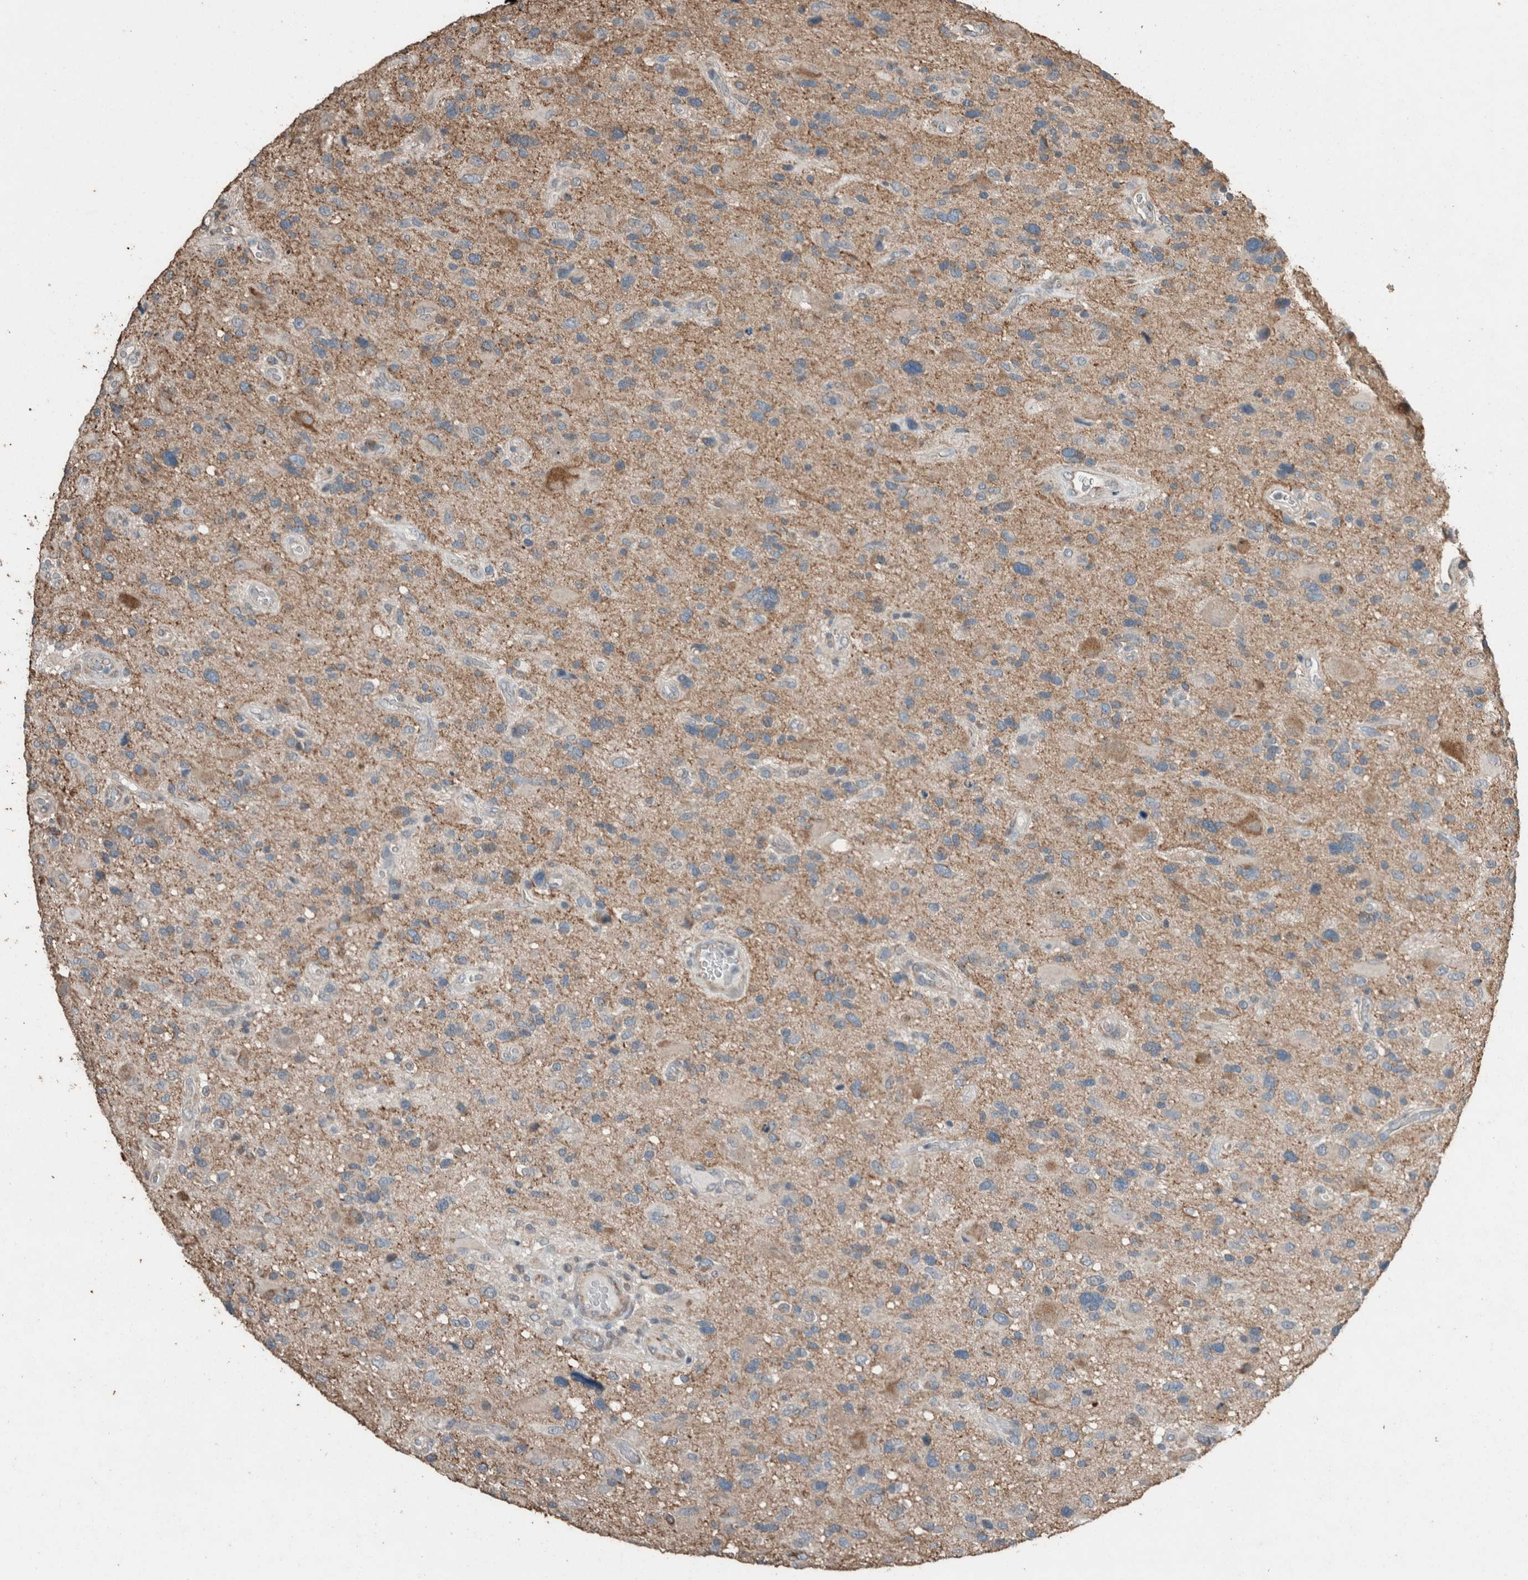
{"staining": {"intensity": "weak", "quantity": "25%-75%", "location": "cytoplasmic/membranous"}, "tissue": "glioma", "cell_type": "Tumor cells", "image_type": "cancer", "snomed": [{"axis": "morphology", "description": "Glioma, malignant, High grade"}, {"axis": "topography", "description": "Brain"}], "caption": "IHC micrograph of neoplastic tissue: glioma stained using immunohistochemistry (IHC) displays low levels of weak protein expression localized specifically in the cytoplasmic/membranous of tumor cells, appearing as a cytoplasmic/membranous brown color.", "gene": "ACVR2B", "patient": {"sex": "male", "age": 33}}